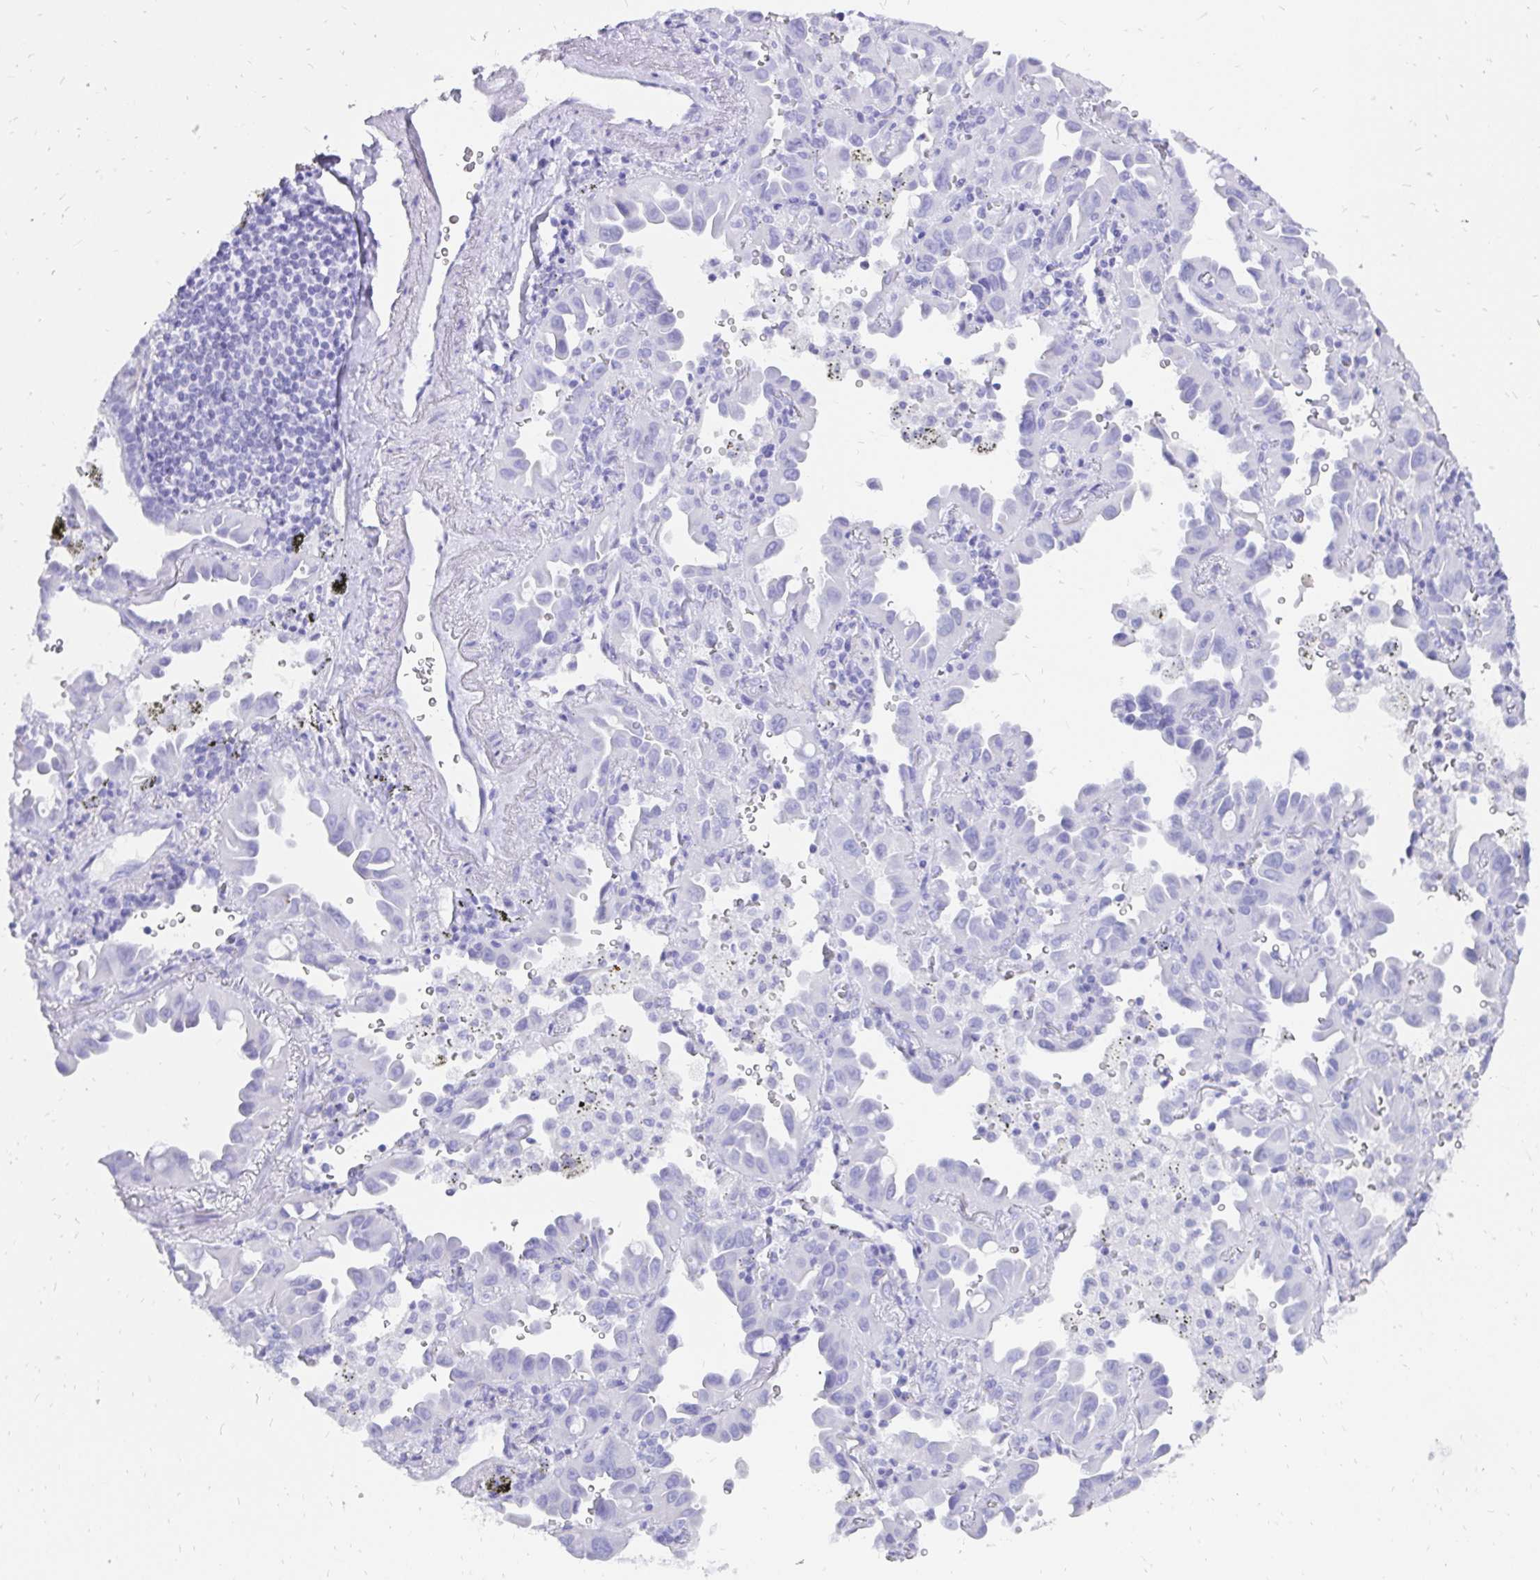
{"staining": {"intensity": "negative", "quantity": "none", "location": "none"}, "tissue": "lung cancer", "cell_type": "Tumor cells", "image_type": "cancer", "snomed": [{"axis": "morphology", "description": "Adenocarcinoma, NOS"}, {"axis": "topography", "description": "Lung"}], "caption": "Photomicrograph shows no protein expression in tumor cells of adenocarcinoma (lung) tissue.", "gene": "KRT13", "patient": {"sex": "male", "age": 68}}